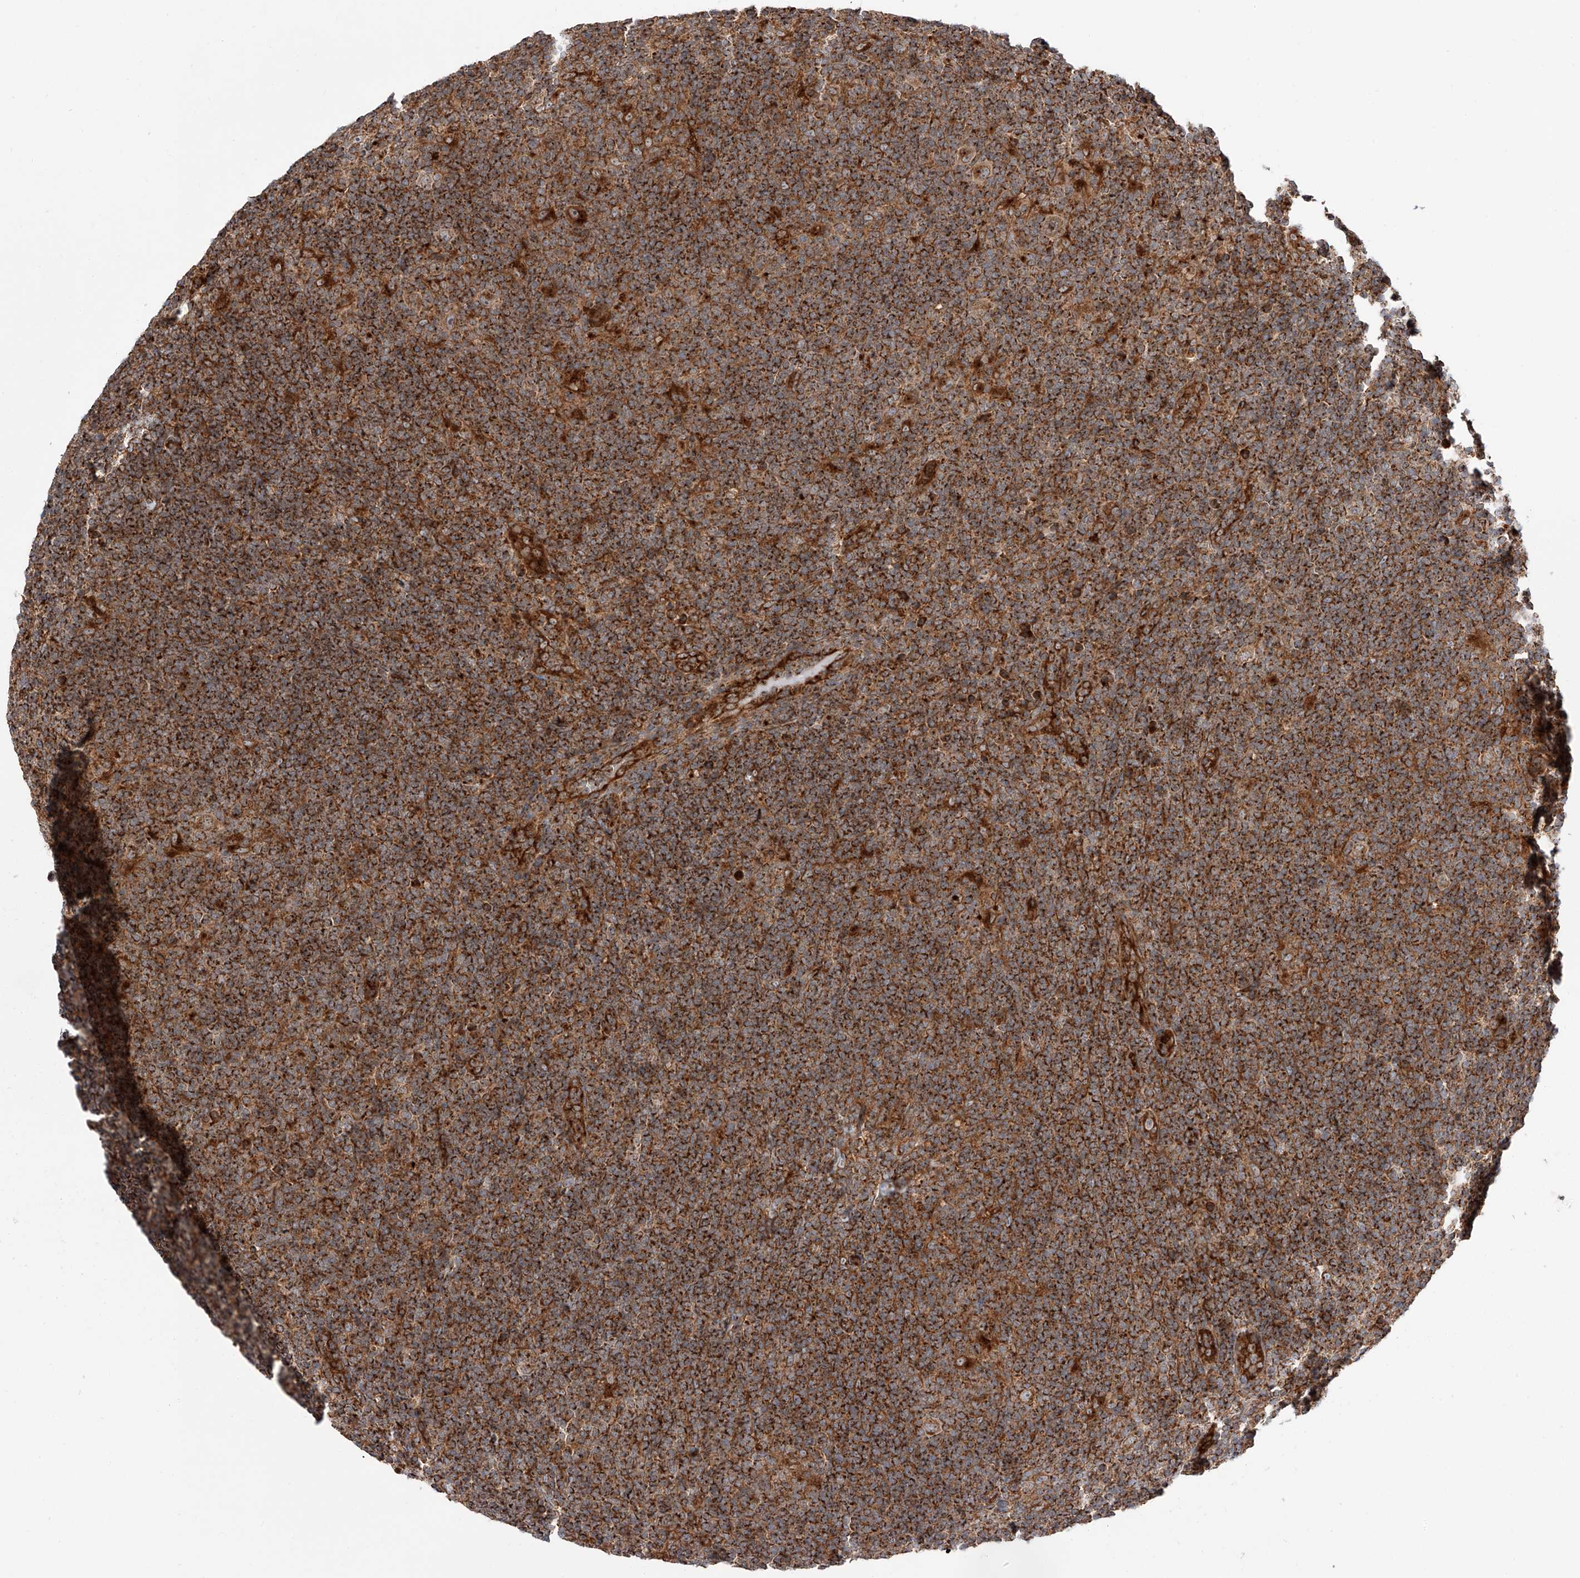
{"staining": {"intensity": "strong", "quantity": ">75%", "location": "cytoplasmic/membranous"}, "tissue": "lymphoma", "cell_type": "Tumor cells", "image_type": "cancer", "snomed": [{"axis": "morphology", "description": "Hodgkin's disease, NOS"}, {"axis": "topography", "description": "Lymph node"}], "caption": "Hodgkin's disease was stained to show a protein in brown. There is high levels of strong cytoplasmic/membranous positivity in about >75% of tumor cells.", "gene": "ISCA2", "patient": {"sex": "female", "age": 57}}